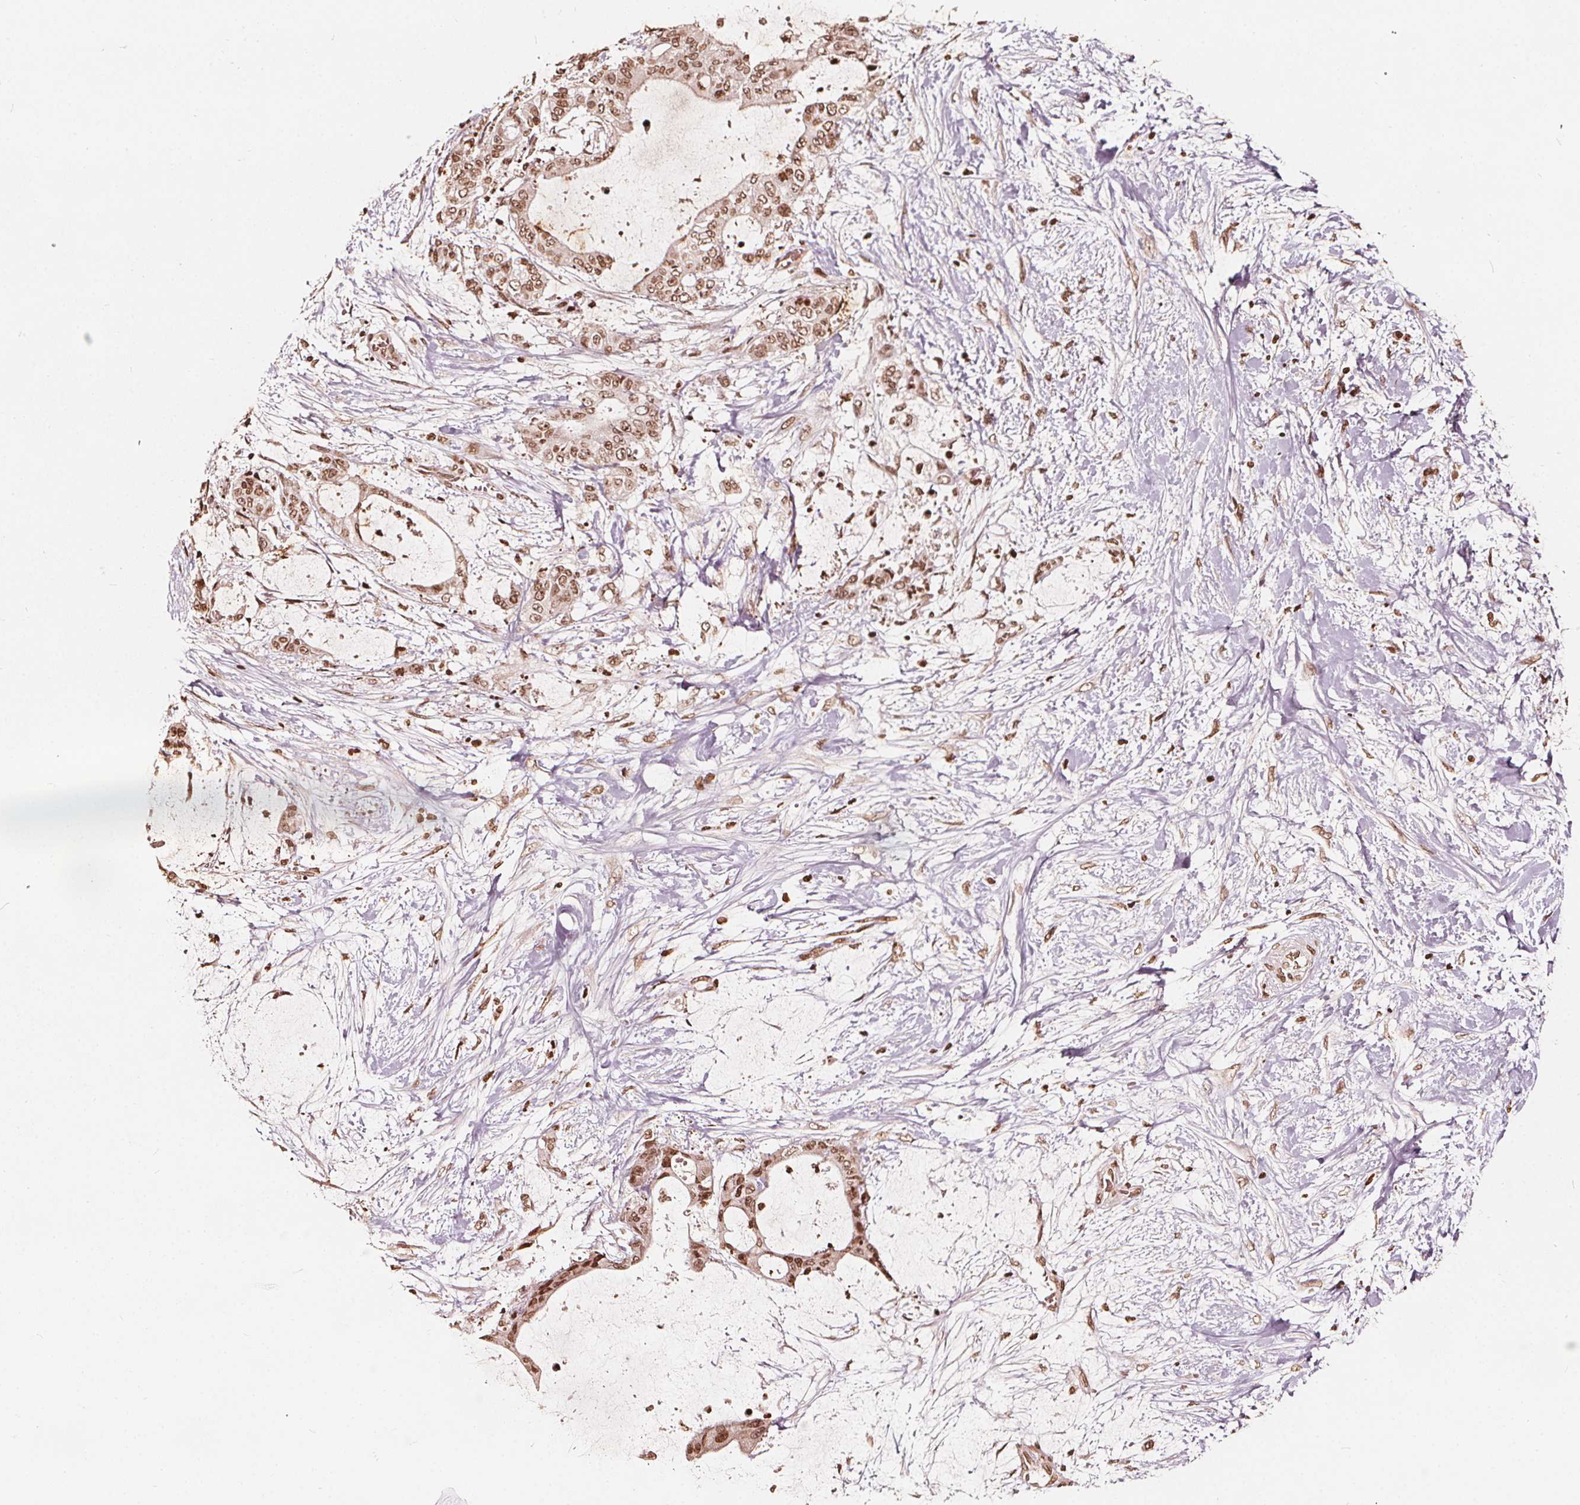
{"staining": {"intensity": "moderate", "quantity": ">75%", "location": "nuclear"}, "tissue": "liver cancer", "cell_type": "Tumor cells", "image_type": "cancer", "snomed": [{"axis": "morphology", "description": "Cholangiocarcinoma"}, {"axis": "topography", "description": "Liver"}], "caption": "This is an image of immunohistochemistry (IHC) staining of liver cancer, which shows moderate expression in the nuclear of tumor cells.", "gene": "H3C14", "patient": {"sex": "female", "age": 73}}